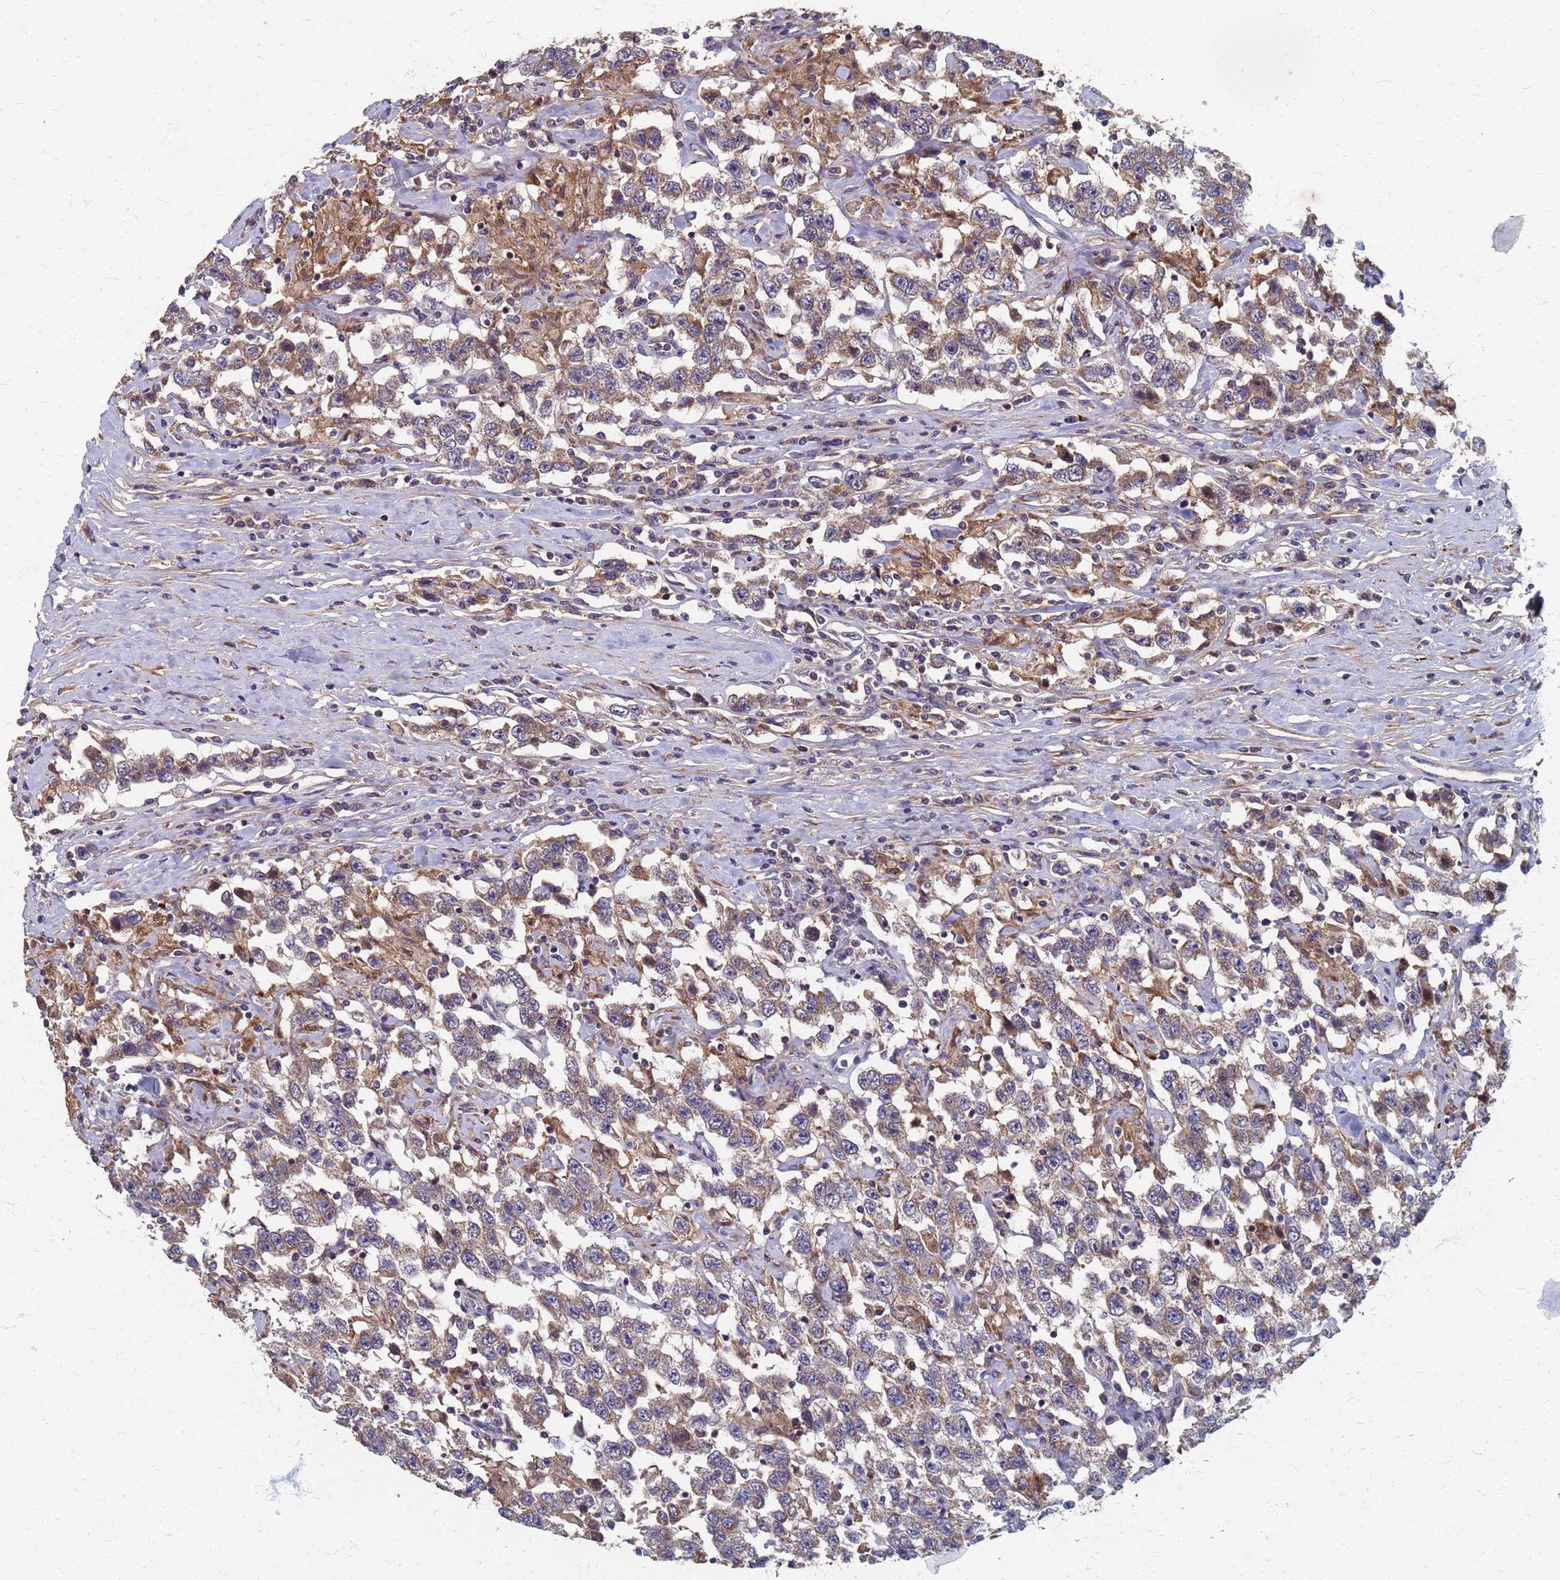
{"staining": {"intensity": "moderate", "quantity": ">75%", "location": "cytoplasmic/membranous"}, "tissue": "testis cancer", "cell_type": "Tumor cells", "image_type": "cancer", "snomed": [{"axis": "morphology", "description": "Seminoma, NOS"}, {"axis": "topography", "description": "Testis"}], "caption": "The immunohistochemical stain highlights moderate cytoplasmic/membranous staining in tumor cells of testis cancer (seminoma) tissue.", "gene": "ATPAF1", "patient": {"sex": "male", "age": 41}}